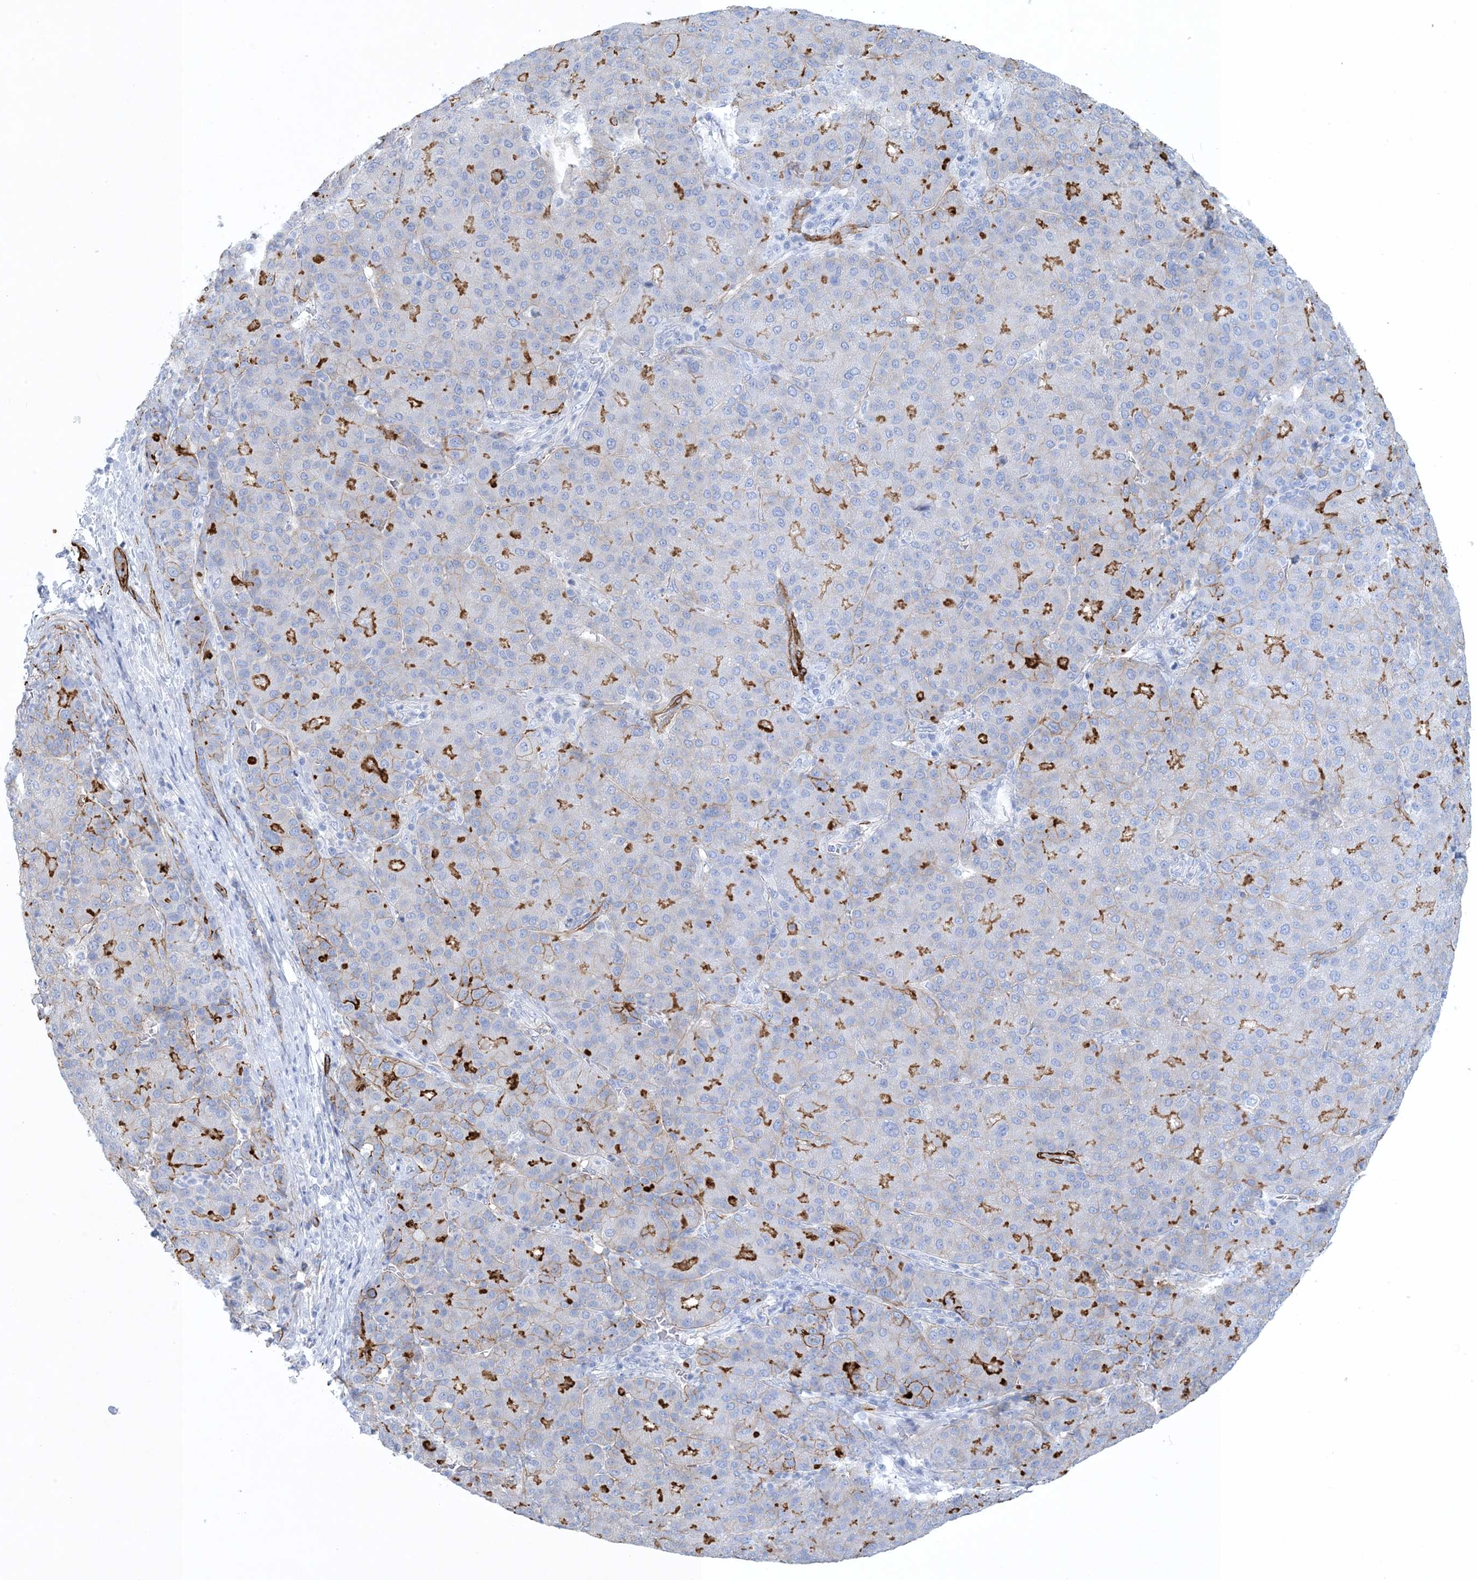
{"staining": {"intensity": "moderate", "quantity": "<25%", "location": "cytoplasmic/membranous"}, "tissue": "liver cancer", "cell_type": "Tumor cells", "image_type": "cancer", "snomed": [{"axis": "morphology", "description": "Carcinoma, Hepatocellular, NOS"}, {"axis": "topography", "description": "Liver"}], "caption": "Protein staining of hepatocellular carcinoma (liver) tissue demonstrates moderate cytoplasmic/membranous staining in approximately <25% of tumor cells.", "gene": "SHANK1", "patient": {"sex": "male", "age": 65}}